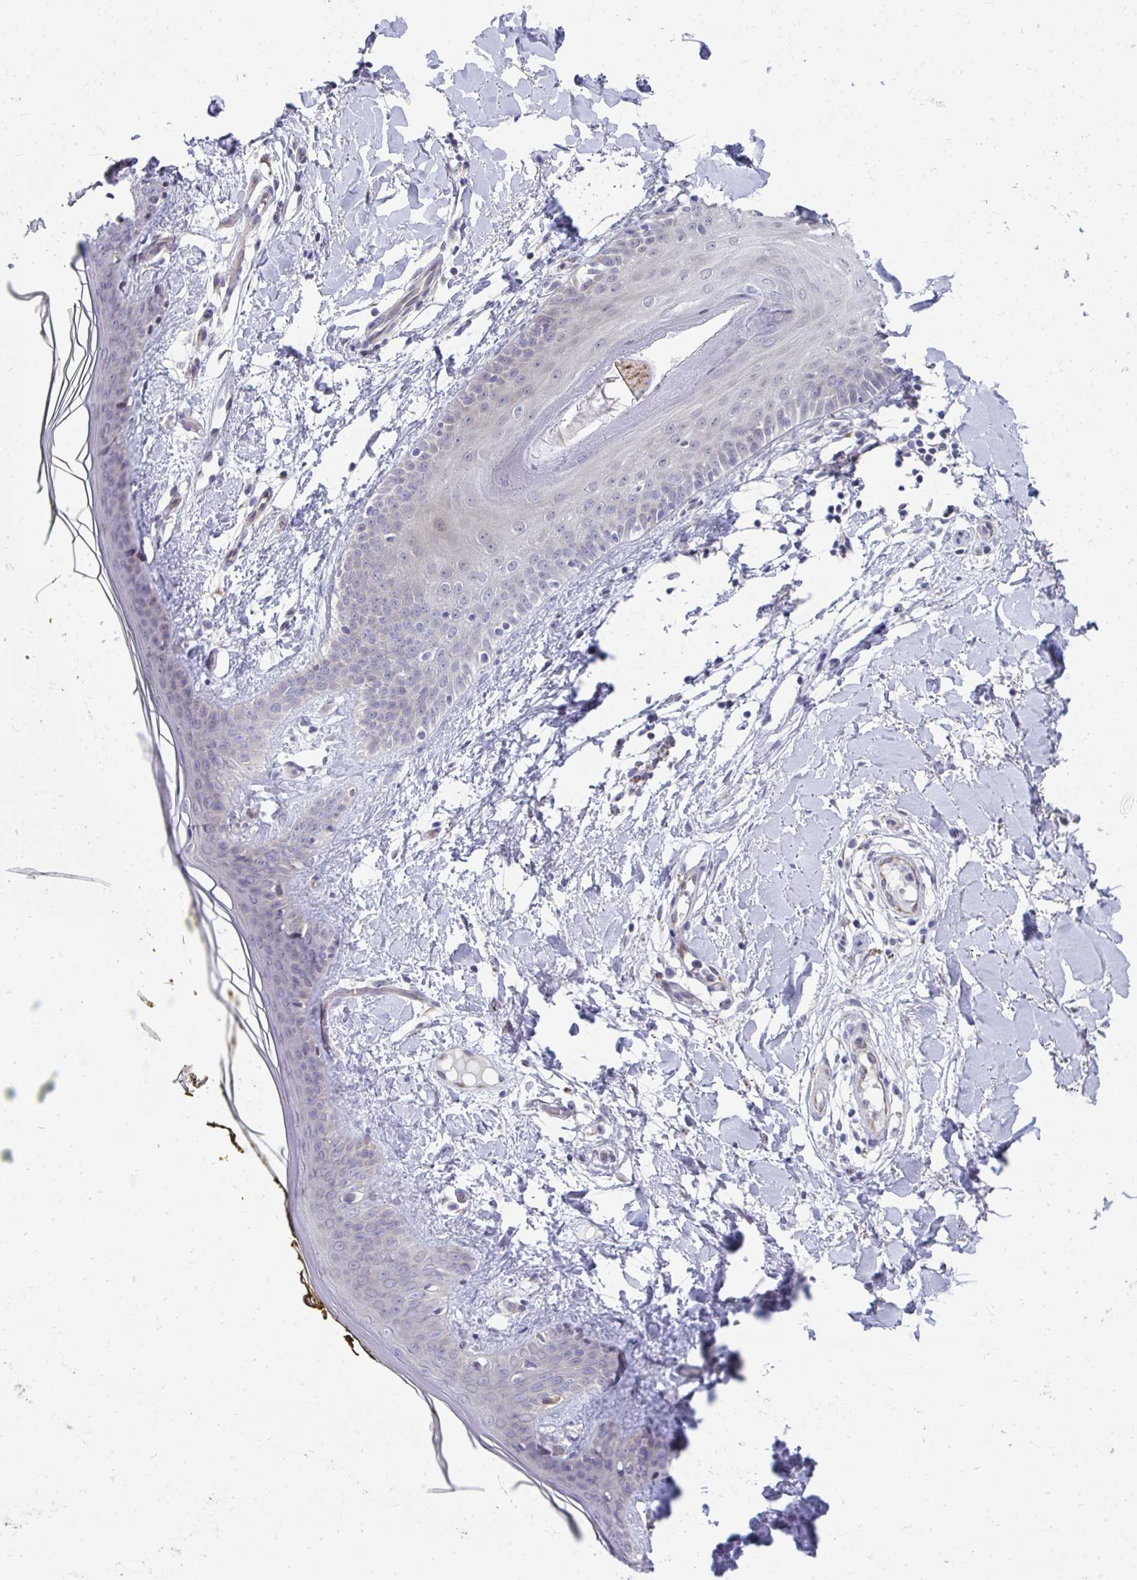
{"staining": {"intensity": "negative", "quantity": "none", "location": "none"}, "tissue": "skin", "cell_type": "Fibroblasts", "image_type": "normal", "snomed": [{"axis": "morphology", "description": "Normal tissue, NOS"}, {"axis": "topography", "description": "Skin"}], "caption": "Human skin stained for a protein using immunohistochemistry displays no positivity in fibroblasts.", "gene": "MROH8", "patient": {"sex": "female", "age": 34}}